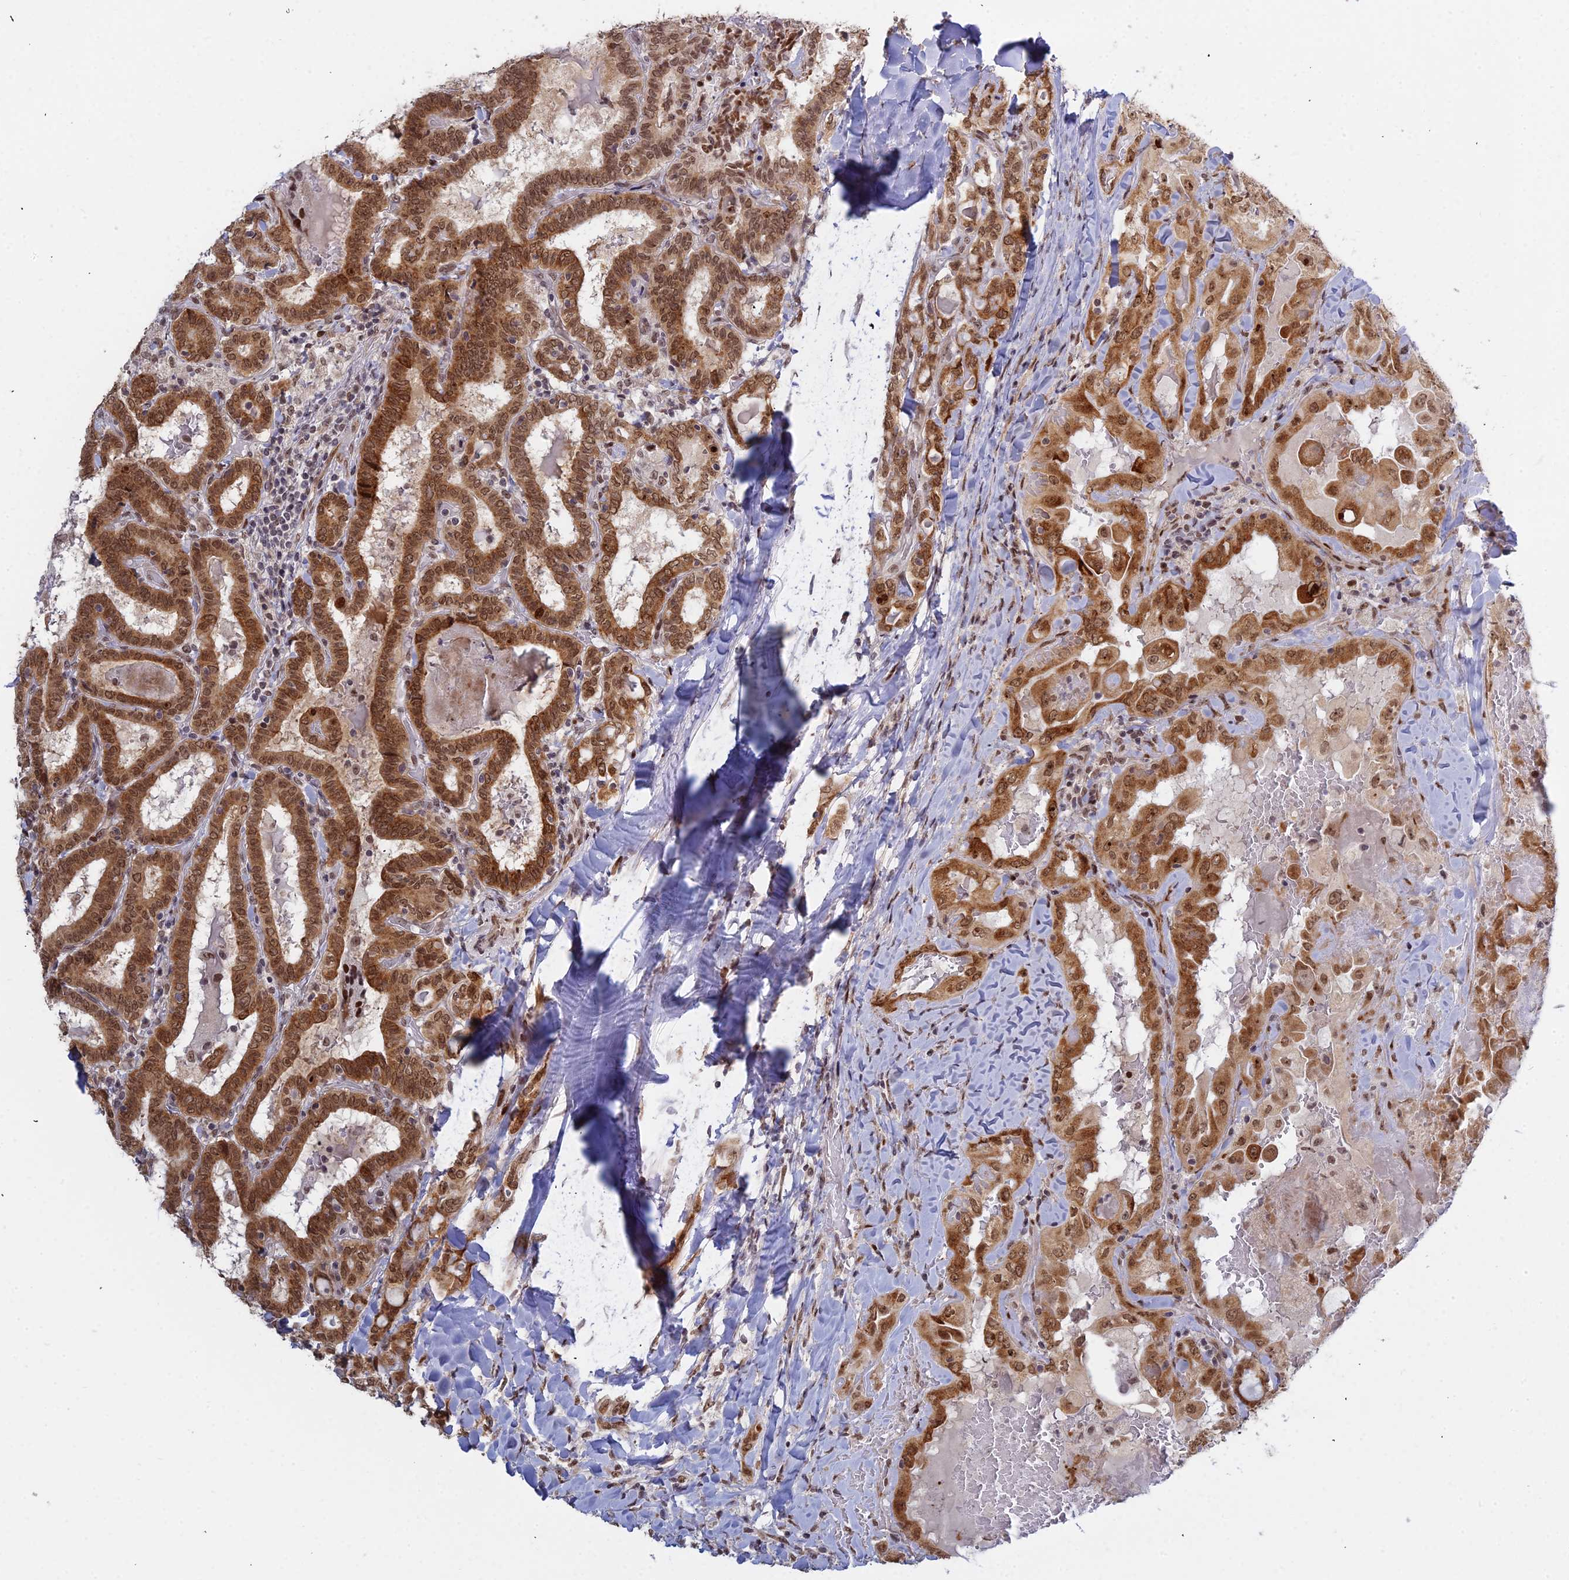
{"staining": {"intensity": "moderate", "quantity": ">75%", "location": "cytoplasmic/membranous,nuclear"}, "tissue": "thyroid cancer", "cell_type": "Tumor cells", "image_type": "cancer", "snomed": [{"axis": "morphology", "description": "Papillary adenocarcinoma, NOS"}, {"axis": "topography", "description": "Thyroid gland"}], "caption": "Immunohistochemistry (DAB) staining of thyroid cancer (papillary adenocarcinoma) reveals moderate cytoplasmic/membranous and nuclear protein expression in approximately >75% of tumor cells.", "gene": "ABCA2", "patient": {"sex": "female", "age": 72}}